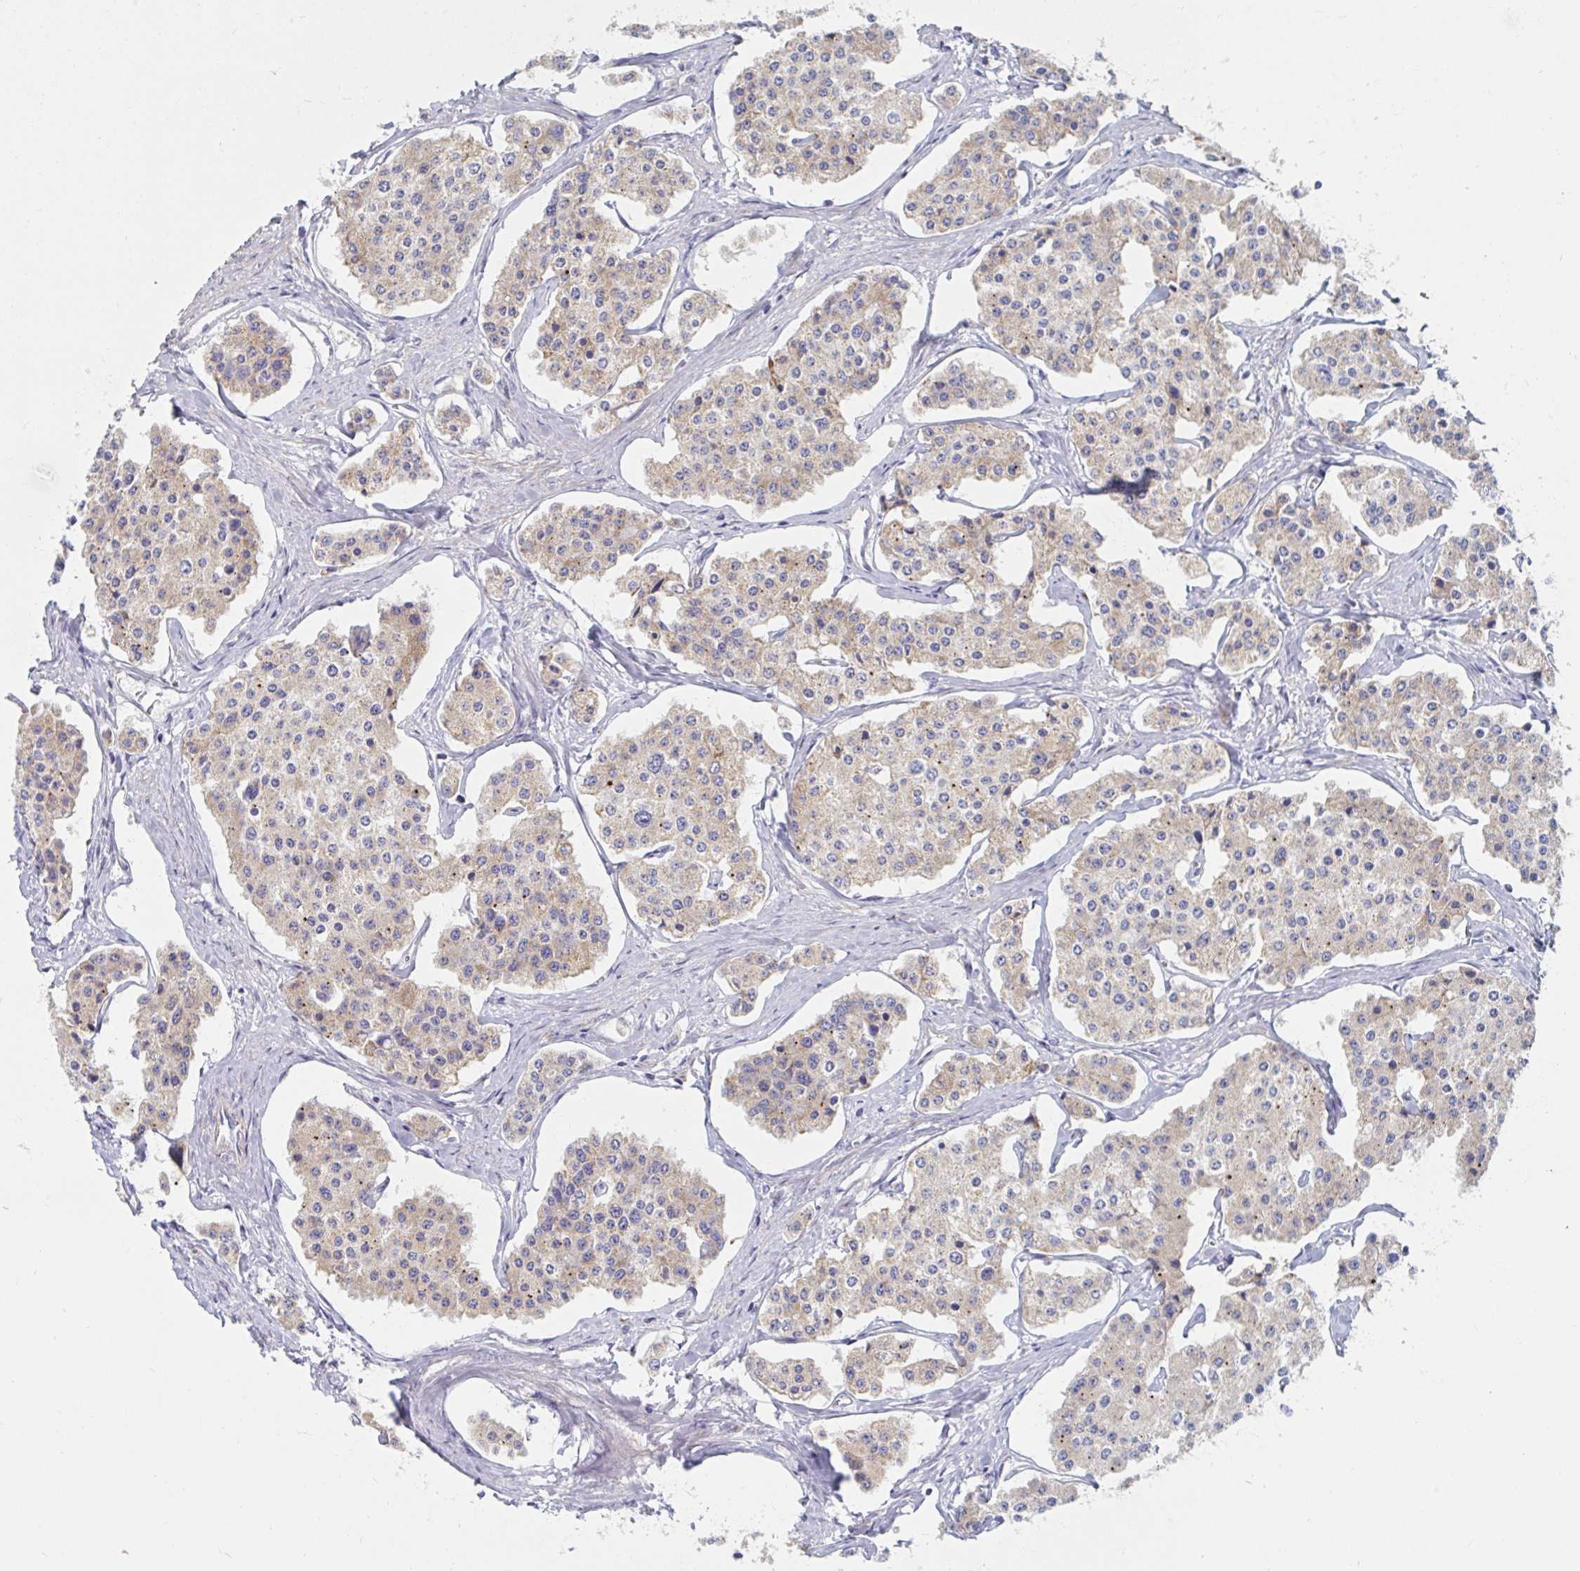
{"staining": {"intensity": "weak", "quantity": ">75%", "location": "cytoplasmic/membranous"}, "tissue": "carcinoid", "cell_type": "Tumor cells", "image_type": "cancer", "snomed": [{"axis": "morphology", "description": "Carcinoid, malignant, NOS"}, {"axis": "topography", "description": "Small intestine"}], "caption": "Immunohistochemistry (IHC) histopathology image of carcinoid stained for a protein (brown), which displays low levels of weak cytoplasmic/membranous positivity in approximately >75% of tumor cells.", "gene": "MAVS", "patient": {"sex": "female", "age": 65}}